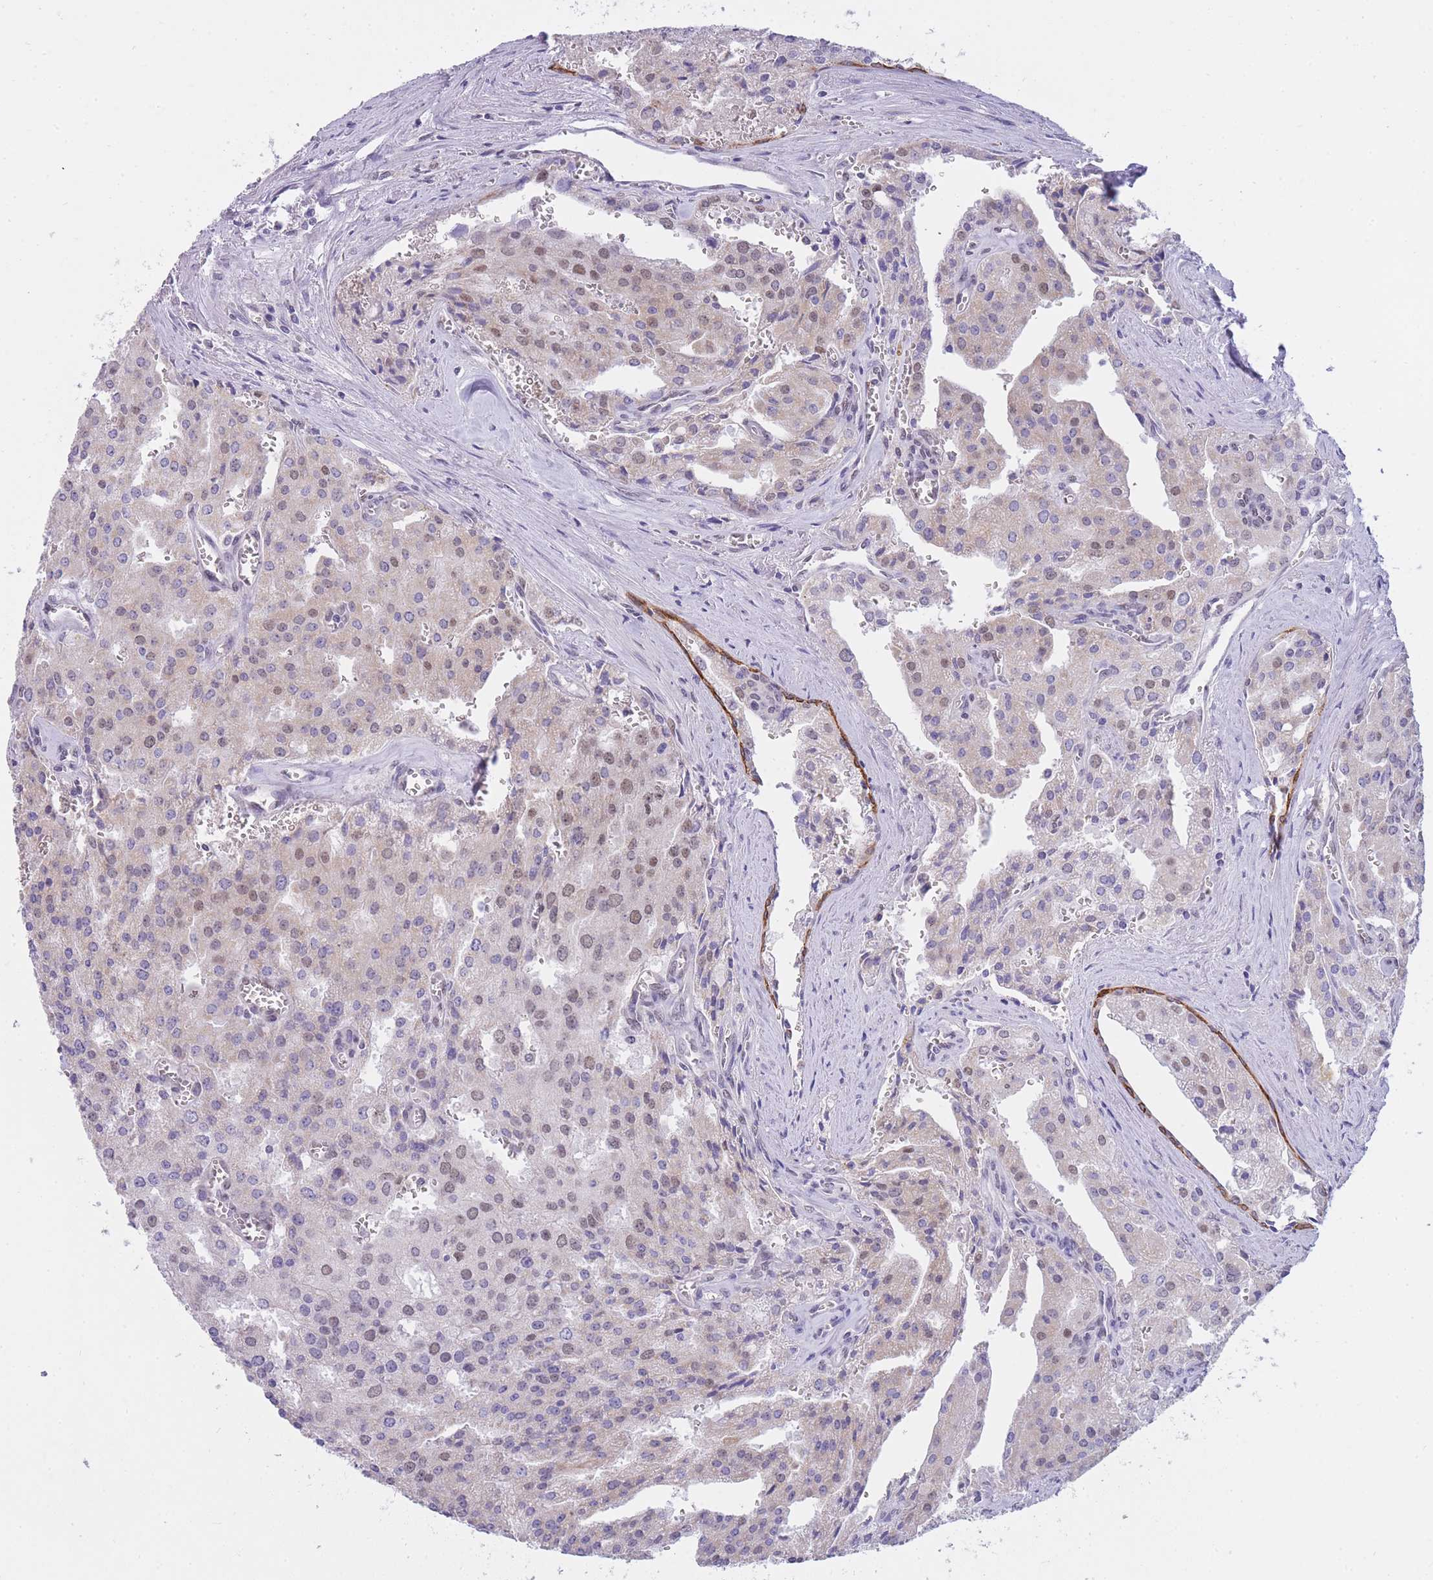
{"staining": {"intensity": "moderate", "quantity": "25%-75%", "location": "nuclear"}, "tissue": "prostate cancer", "cell_type": "Tumor cells", "image_type": "cancer", "snomed": [{"axis": "morphology", "description": "Adenocarcinoma, High grade"}, {"axis": "topography", "description": "Prostate"}], "caption": "IHC of human prostate high-grade adenocarcinoma displays medium levels of moderate nuclear expression in about 25%-75% of tumor cells.", "gene": "FRAT2", "patient": {"sex": "male", "age": 68}}